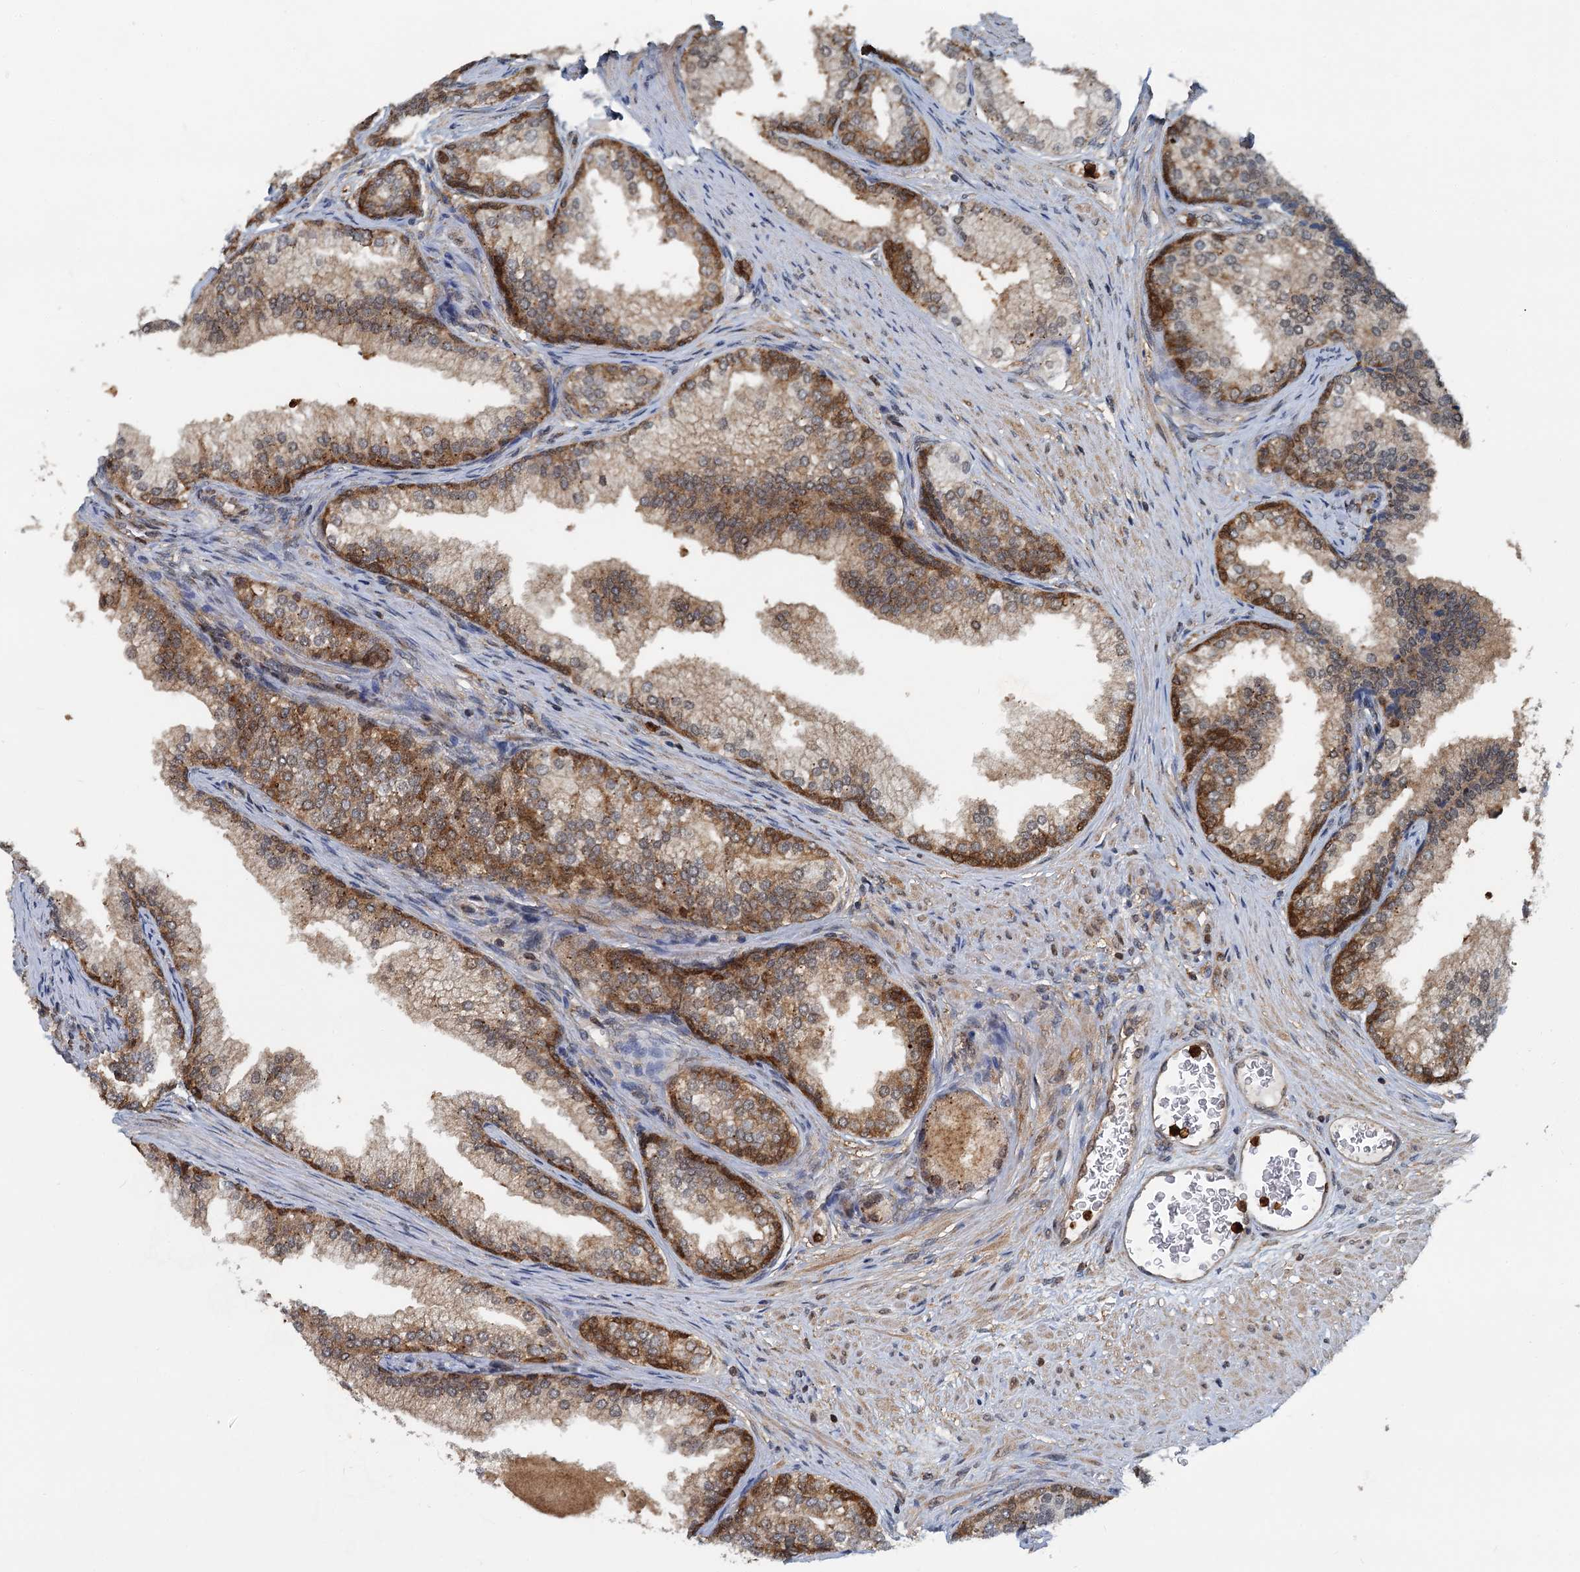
{"staining": {"intensity": "strong", "quantity": "25%-75%", "location": "cytoplasmic/membranous"}, "tissue": "prostate", "cell_type": "Glandular cells", "image_type": "normal", "snomed": [{"axis": "morphology", "description": "Normal tissue, NOS"}, {"axis": "topography", "description": "Prostate"}], "caption": "The image reveals immunohistochemical staining of normal prostate. There is strong cytoplasmic/membranous staining is appreciated in about 25%-75% of glandular cells.", "gene": "GPI", "patient": {"sex": "male", "age": 76}}